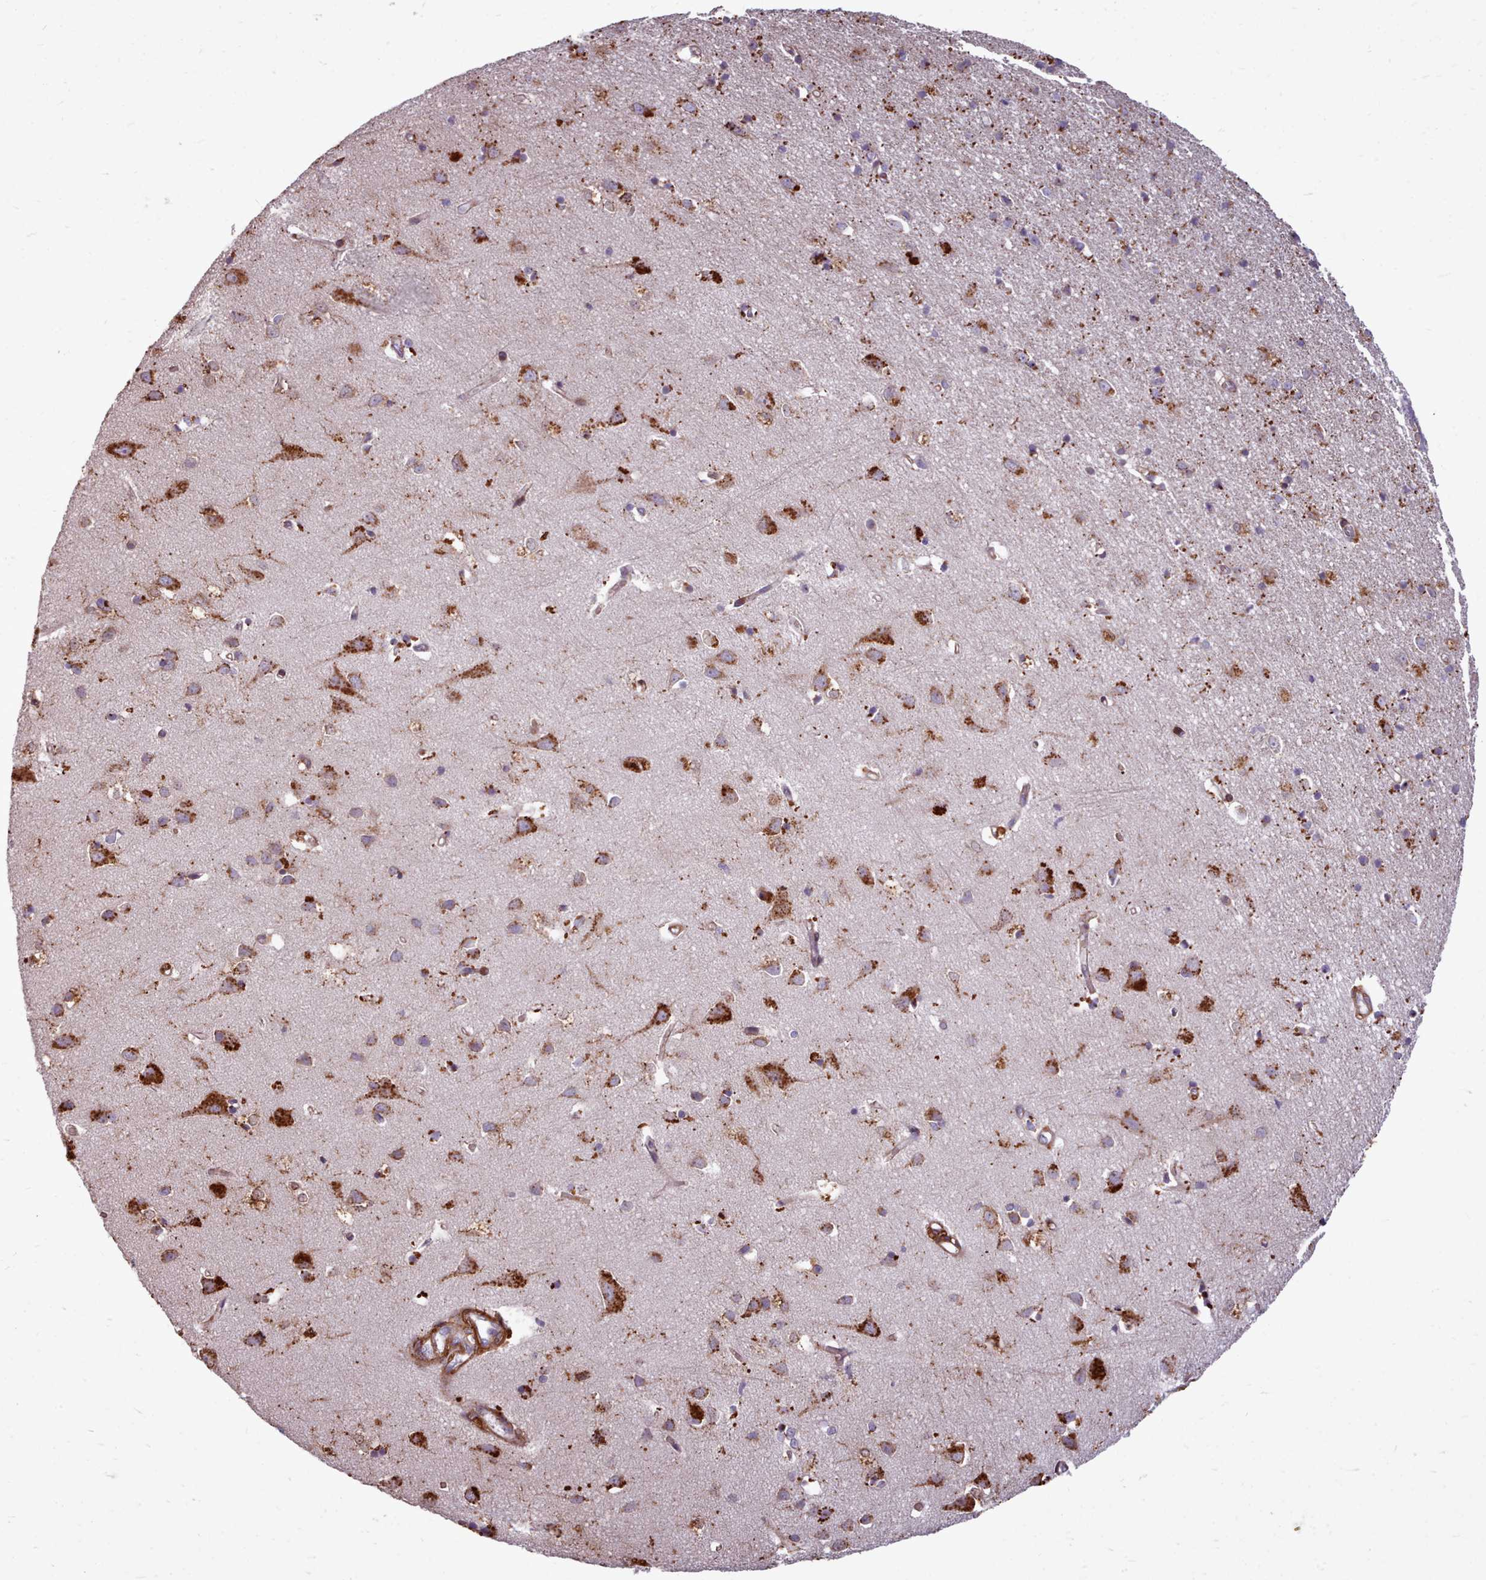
{"staining": {"intensity": "strong", "quantity": "25%-75%", "location": "cytoplasmic/membranous"}, "tissue": "cerebral cortex", "cell_type": "Endothelial cells", "image_type": "normal", "snomed": [{"axis": "morphology", "description": "Normal tissue, NOS"}, {"axis": "topography", "description": "Cerebral cortex"}], "caption": "The photomicrograph demonstrates a brown stain indicating the presence of a protein in the cytoplasmic/membranous of endothelial cells in cerebral cortex.", "gene": "PACSIN3", "patient": {"sex": "female", "age": 64}}